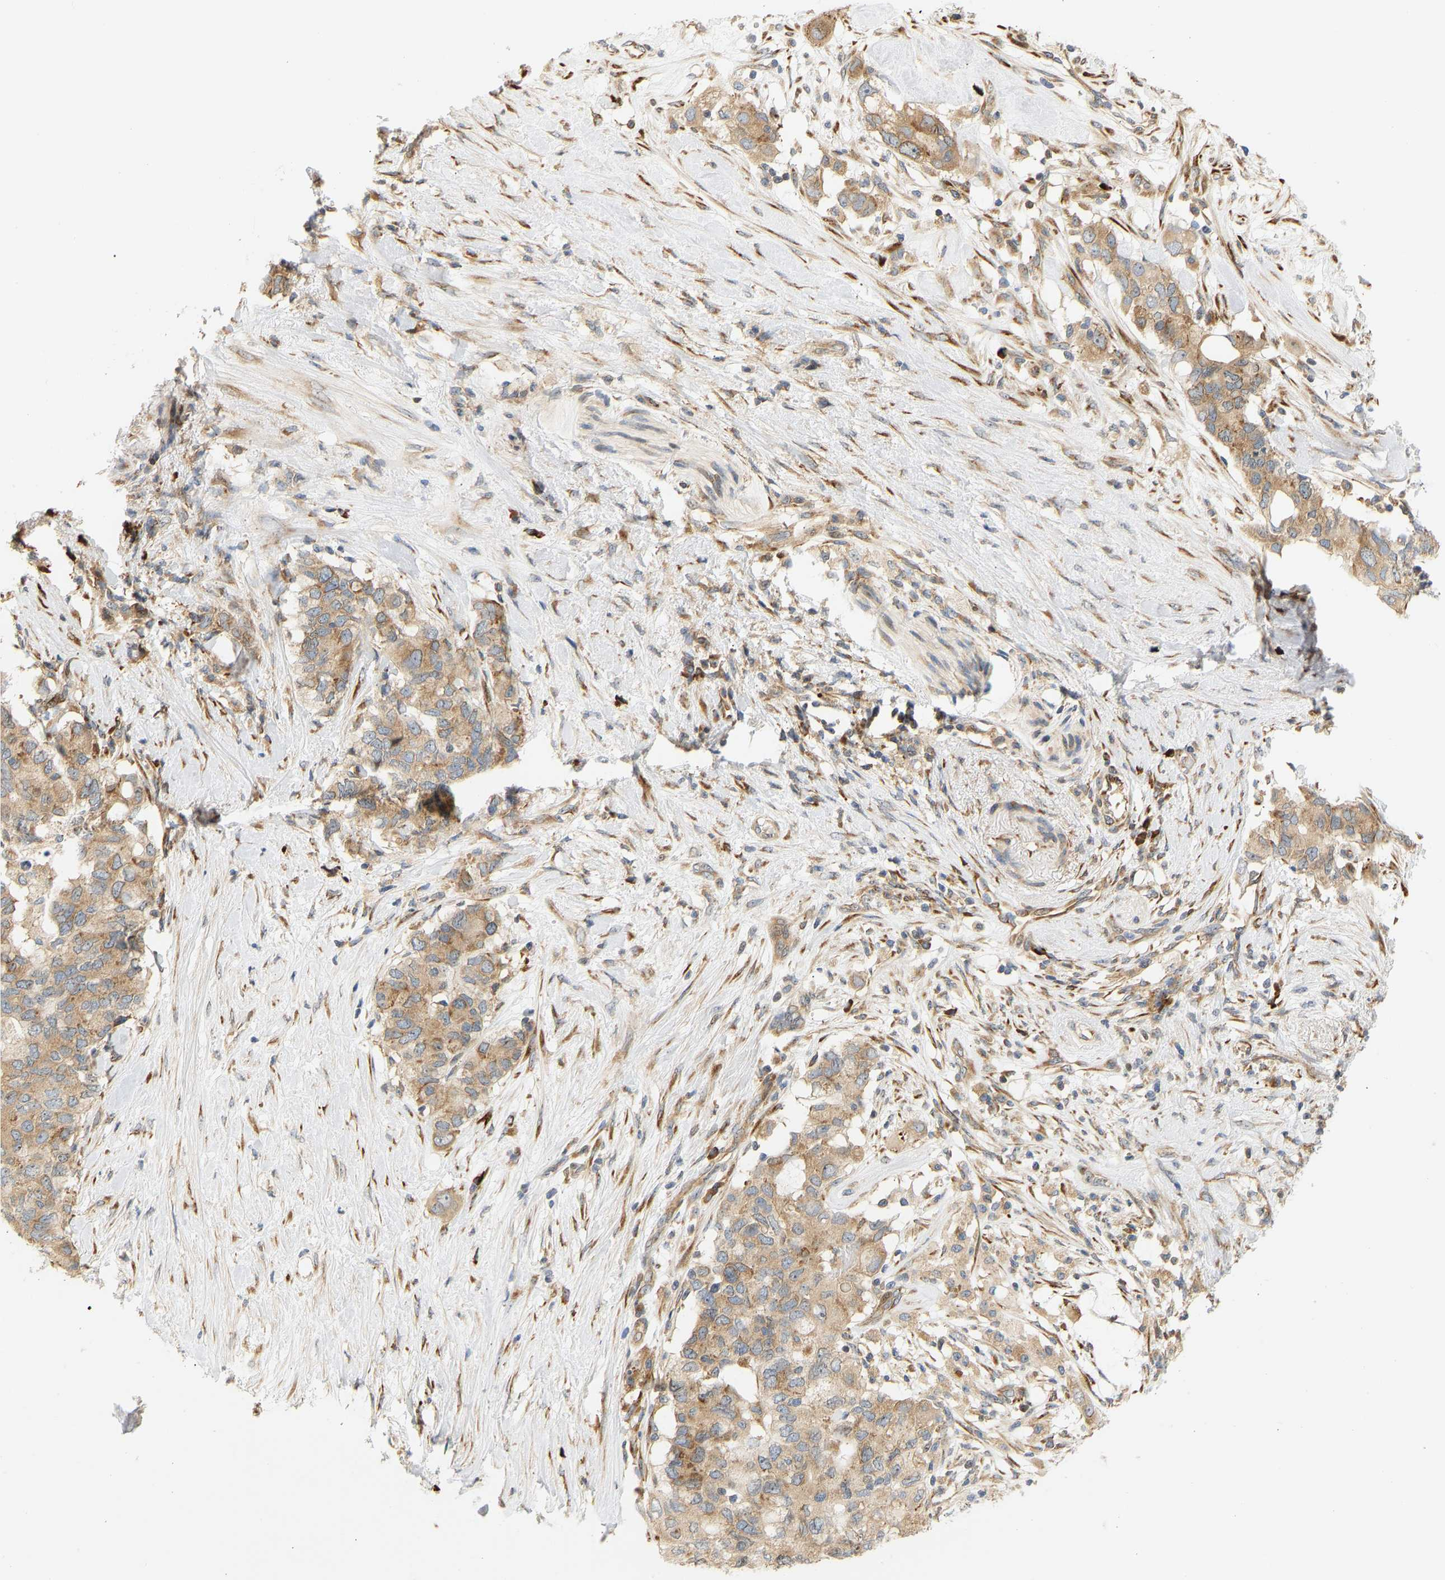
{"staining": {"intensity": "moderate", "quantity": ">75%", "location": "cytoplasmic/membranous"}, "tissue": "pancreatic cancer", "cell_type": "Tumor cells", "image_type": "cancer", "snomed": [{"axis": "morphology", "description": "Adenocarcinoma, NOS"}, {"axis": "topography", "description": "Pancreas"}], "caption": "Human pancreatic adenocarcinoma stained with a protein marker shows moderate staining in tumor cells.", "gene": "RPS14", "patient": {"sex": "female", "age": 56}}